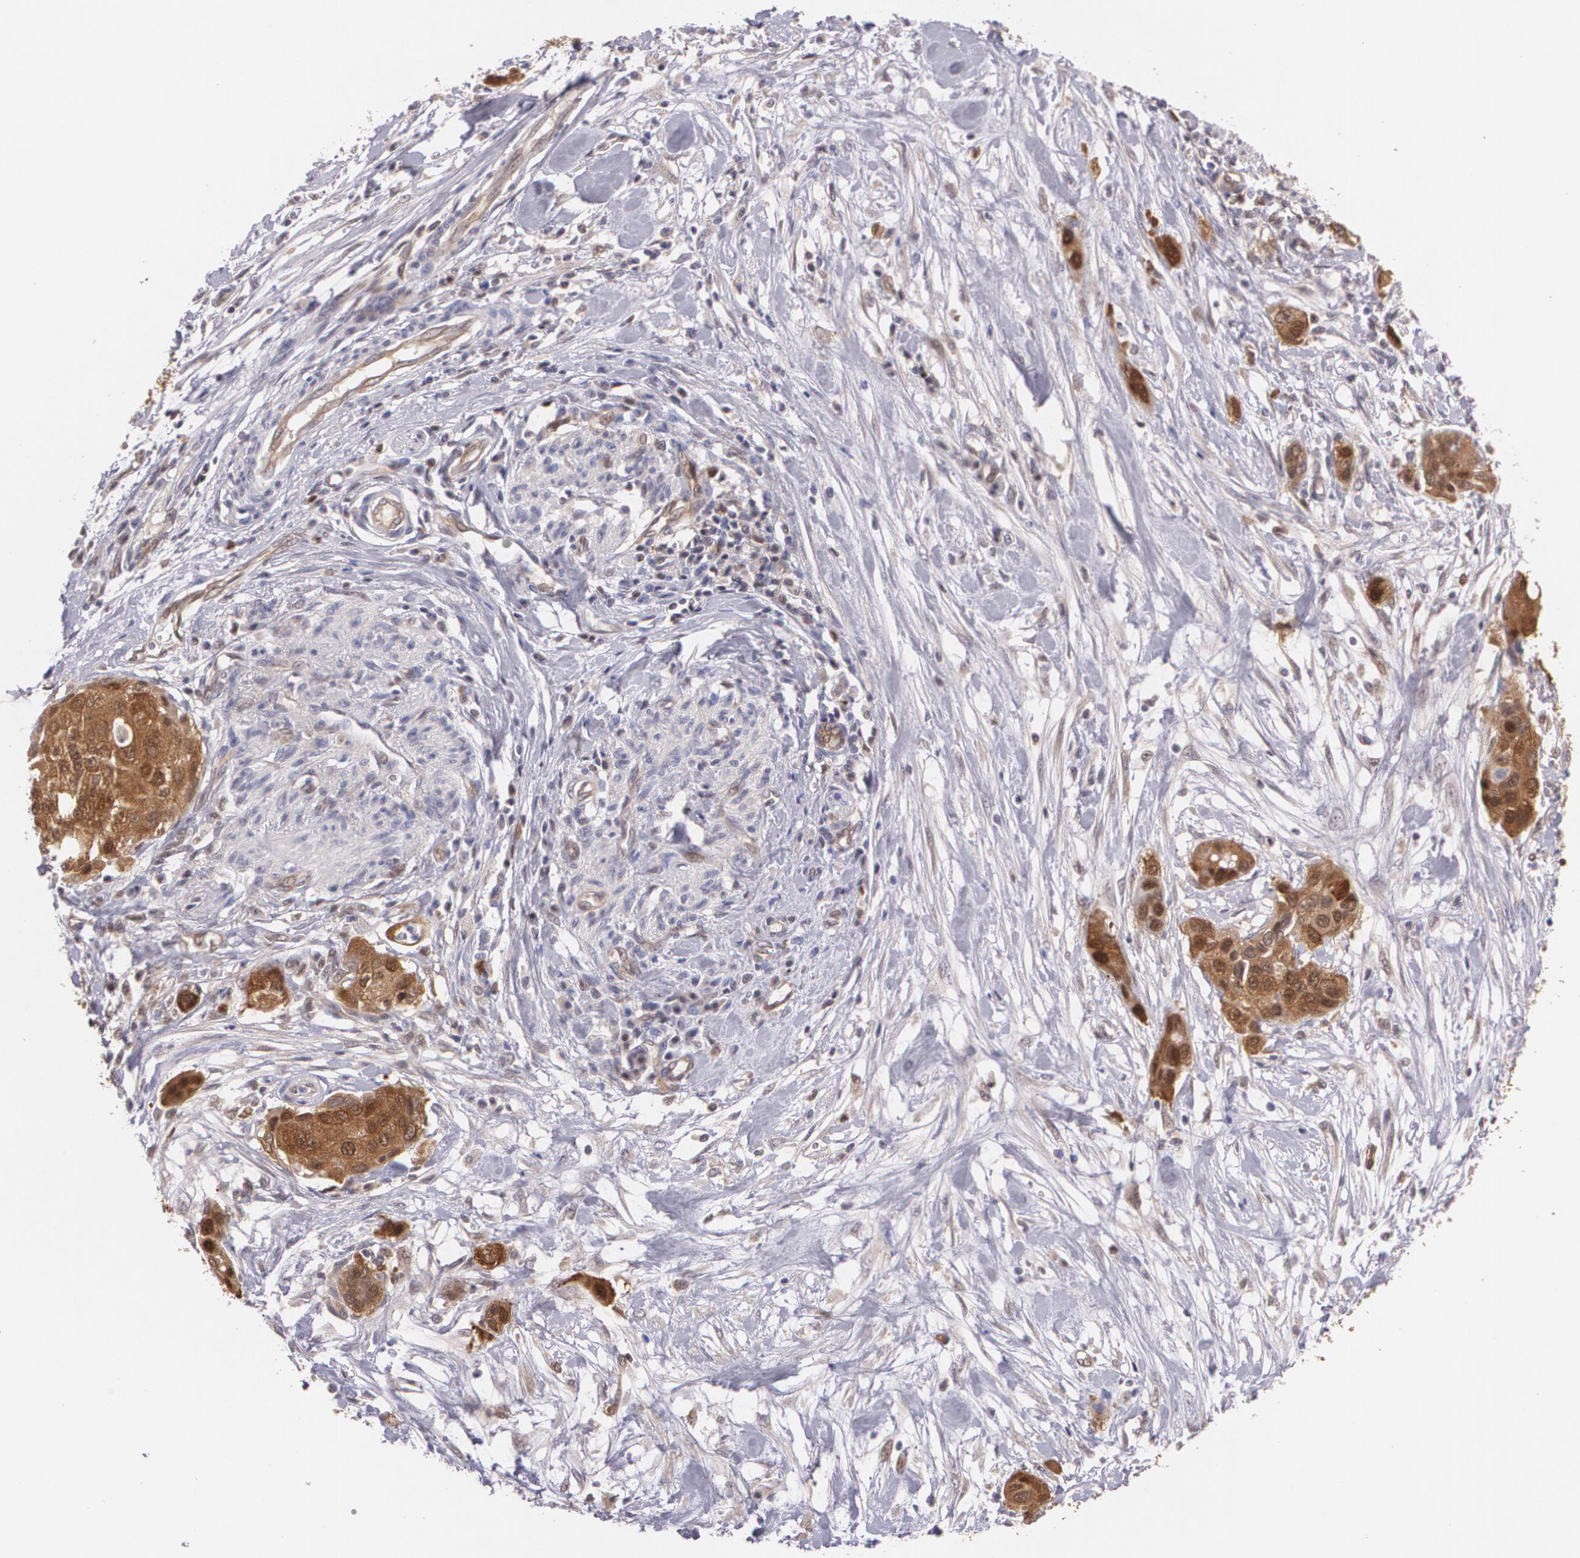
{"staining": {"intensity": "strong", "quantity": ">75%", "location": "cytoplasmic/membranous,nuclear"}, "tissue": "pancreatic cancer", "cell_type": "Tumor cells", "image_type": "cancer", "snomed": [{"axis": "morphology", "description": "Adenocarcinoma, NOS"}, {"axis": "topography", "description": "Pancreas"}], "caption": "IHC photomicrograph of neoplastic tissue: pancreatic adenocarcinoma stained using immunohistochemistry (IHC) reveals high levels of strong protein expression localized specifically in the cytoplasmic/membranous and nuclear of tumor cells, appearing as a cytoplasmic/membranous and nuclear brown color.", "gene": "HSPH1", "patient": {"sex": "female", "age": 60}}